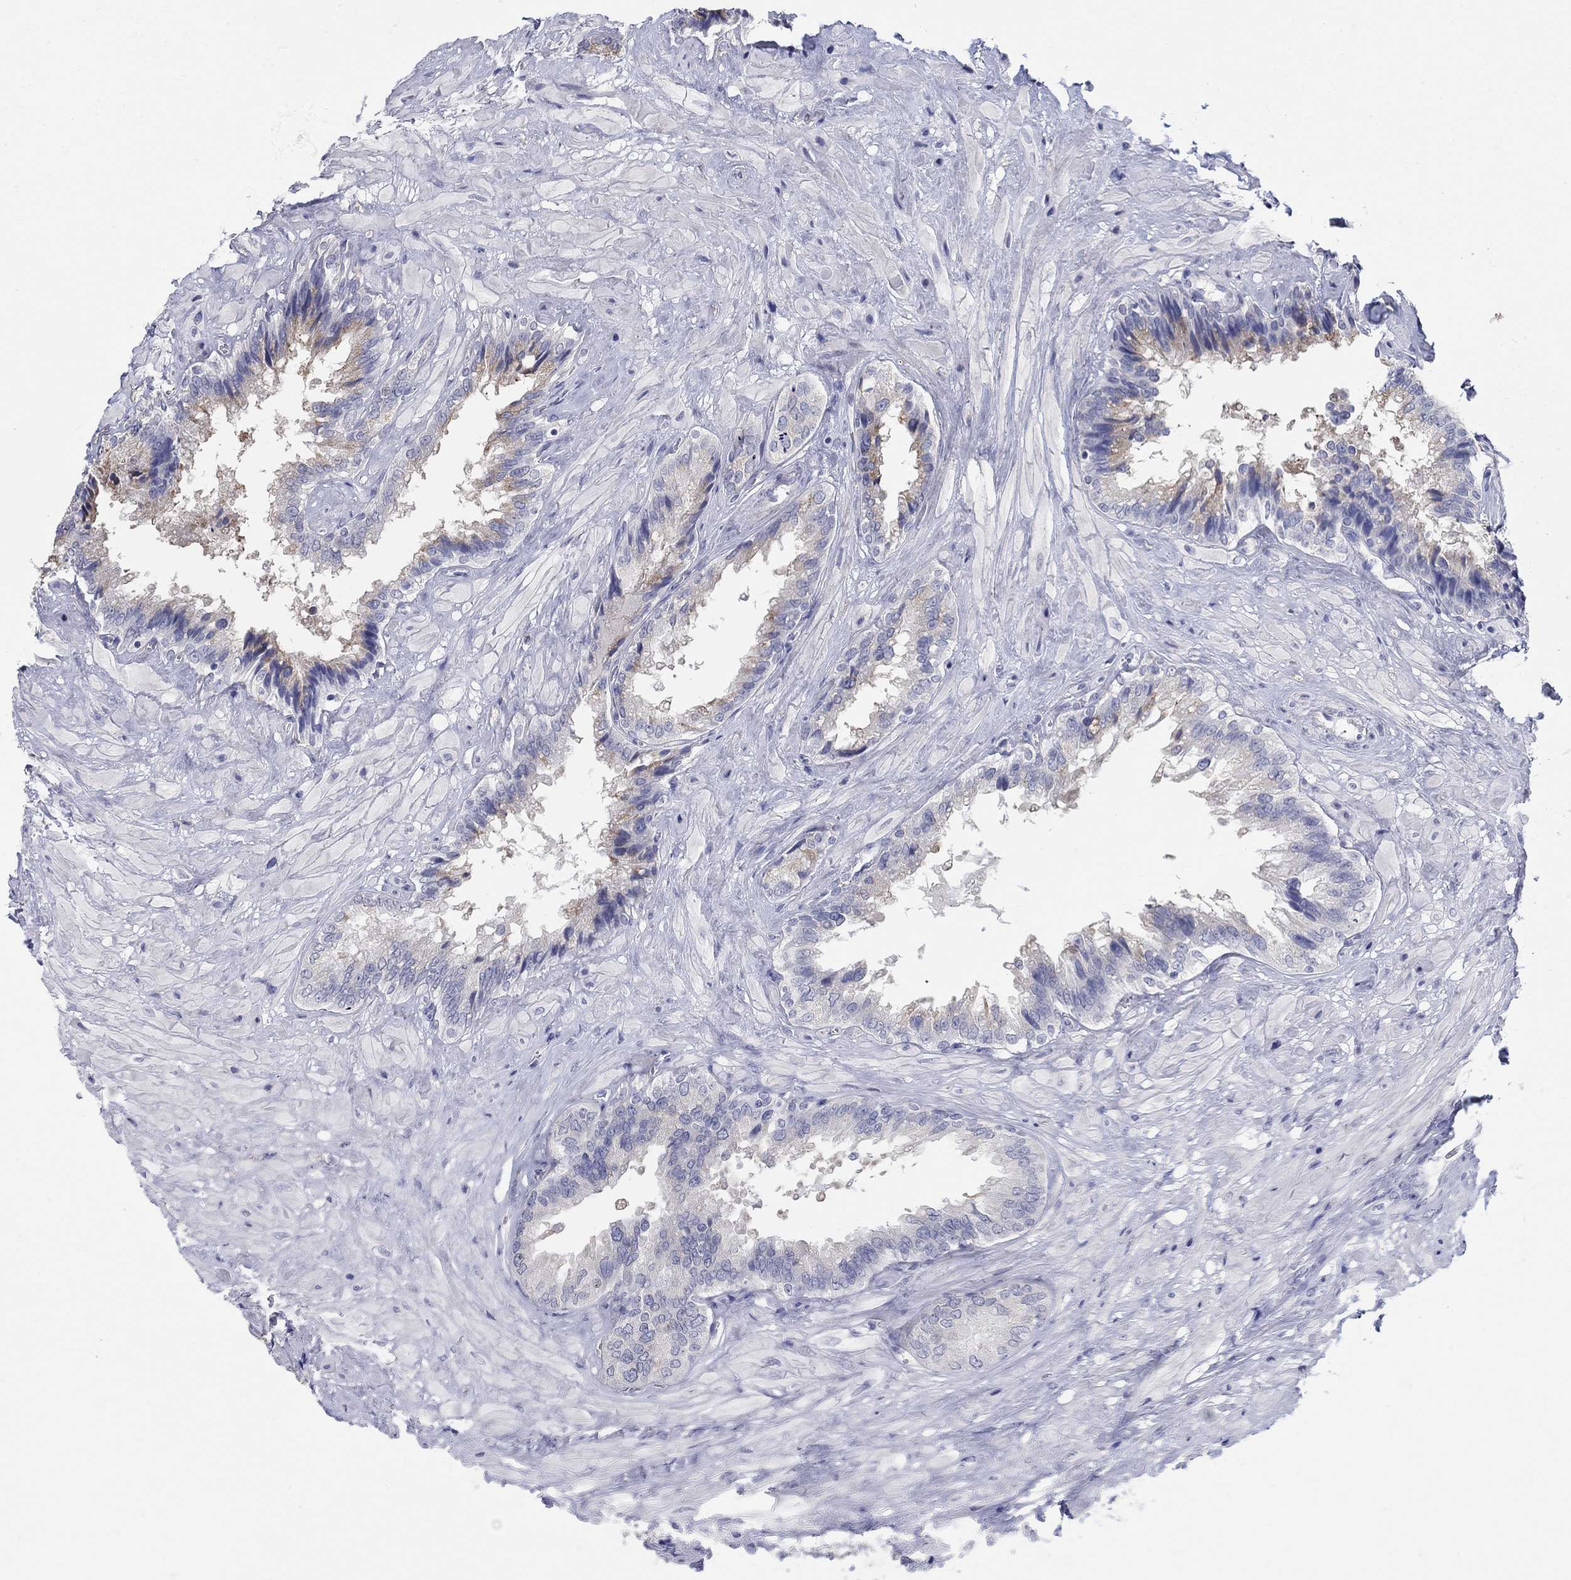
{"staining": {"intensity": "weak", "quantity": "<25%", "location": "cytoplasmic/membranous"}, "tissue": "seminal vesicle", "cell_type": "Glandular cells", "image_type": "normal", "snomed": [{"axis": "morphology", "description": "Normal tissue, NOS"}, {"axis": "topography", "description": "Seminal veicle"}], "caption": "An image of human seminal vesicle is negative for staining in glandular cells. Brightfield microscopy of immunohistochemistry (IHC) stained with DAB (3,3'-diaminobenzidine) (brown) and hematoxylin (blue), captured at high magnification.", "gene": "LRRC4C", "patient": {"sex": "male", "age": 67}}